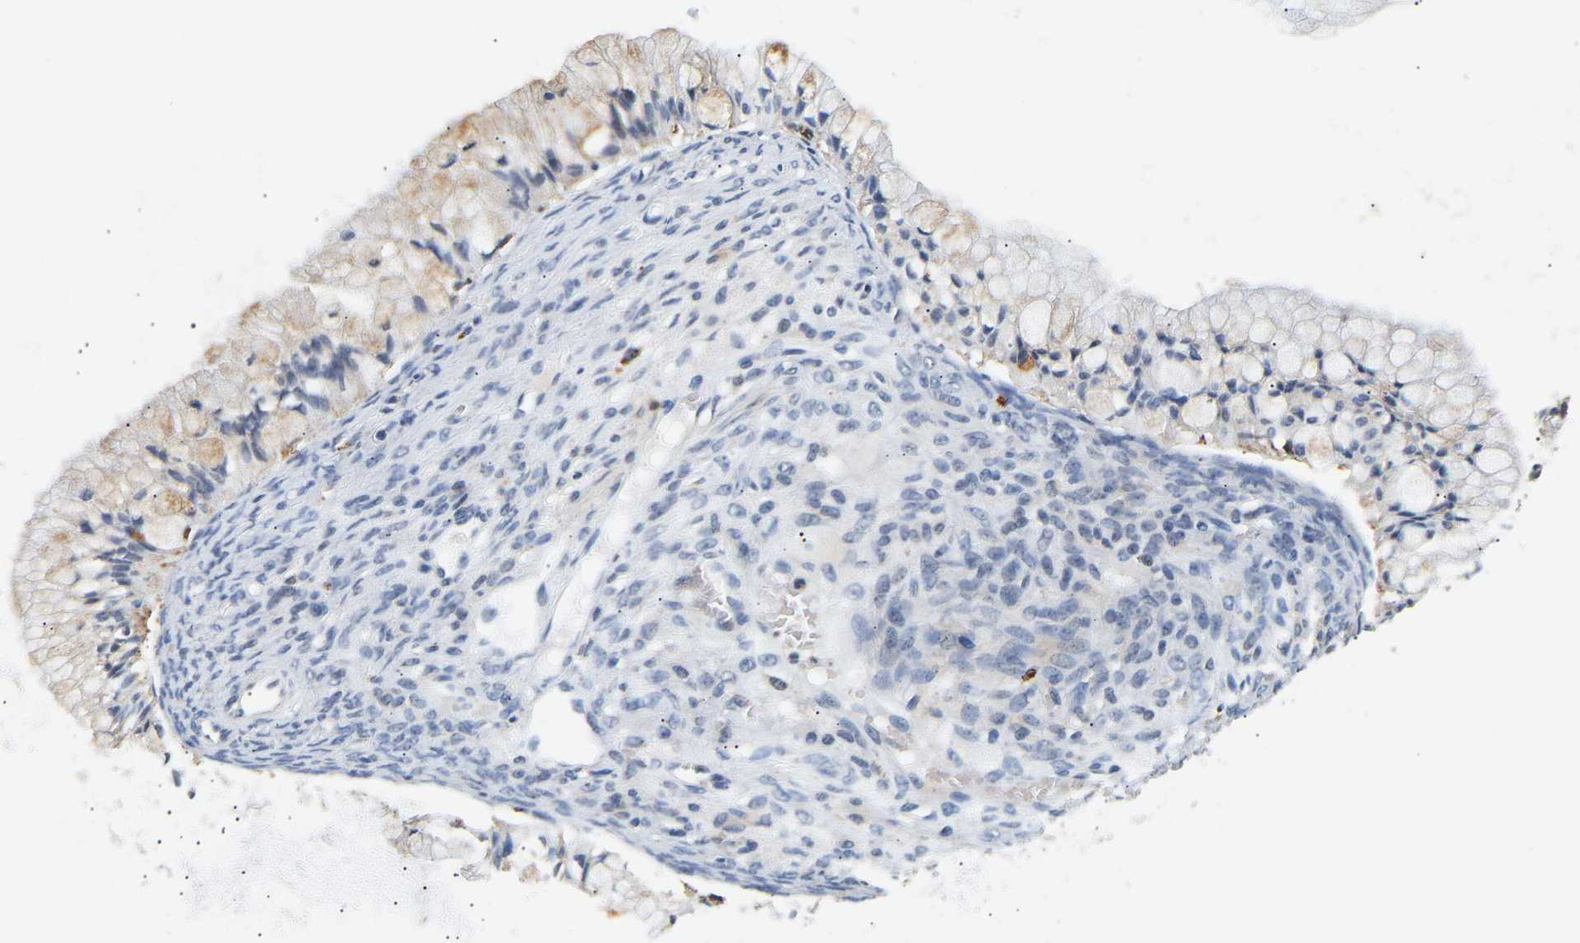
{"staining": {"intensity": "weak", "quantity": "<25%", "location": "cytoplasmic/membranous"}, "tissue": "ovarian cancer", "cell_type": "Tumor cells", "image_type": "cancer", "snomed": [{"axis": "morphology", "description": "Cystadenocarcinoma, mucinous, NOS"}, {"axis": "topography", "description": "Ovary"}], "caption": "A photomicrograph of human ovarian mucinous cystadenocarcinoma is negative for staining in tumor cells.", "gene": "SMU1", "patient": {"sex": "female", "age": 57}}